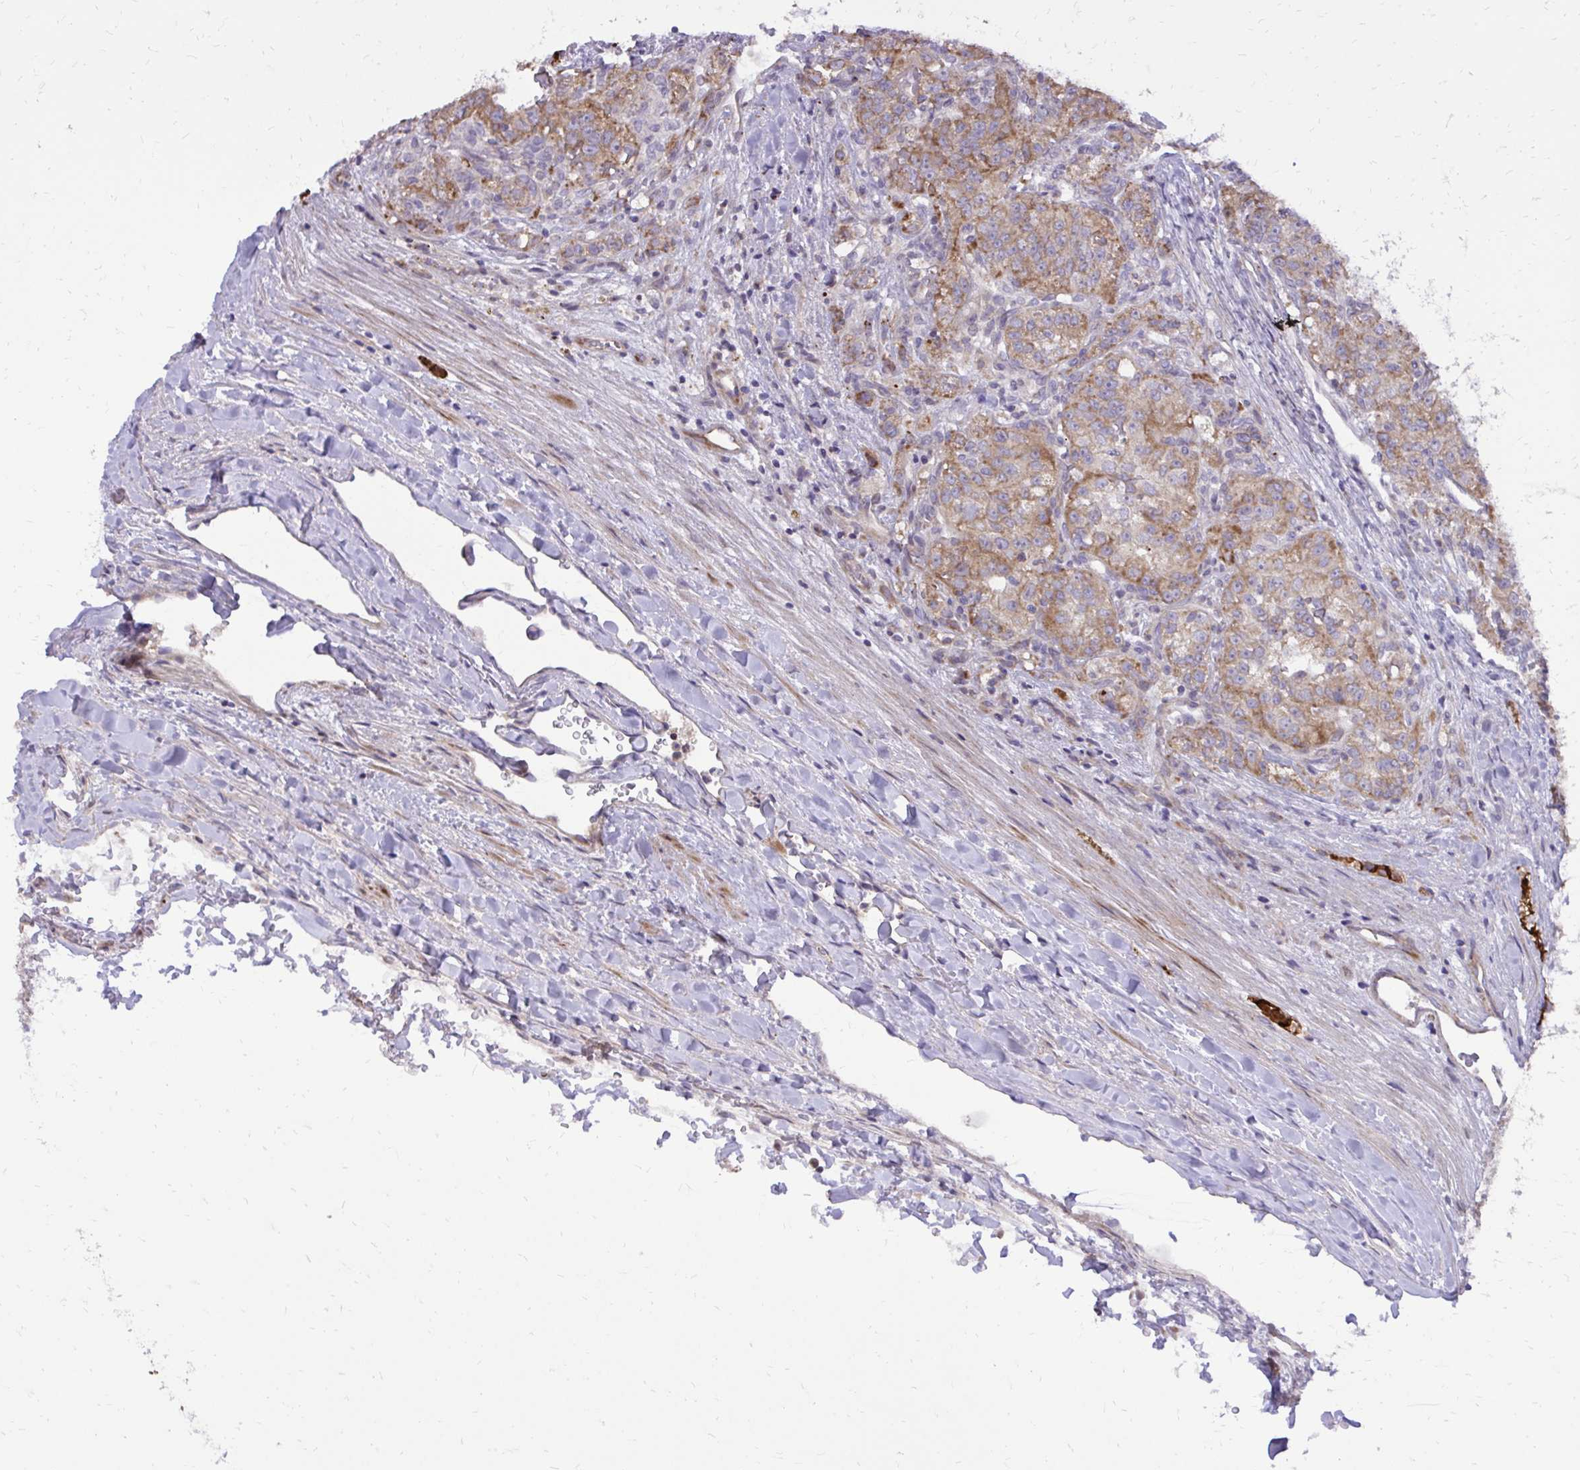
{"staining": {"intensity": "weak", "quantity": "25%-75%", "location": "cytoplasmic/membranous"}, "tissue": "renal cancer", "cell_type": "Tumor cells", "image_type": "cancer", "snomed": [{"axis": "morphology", "description": "Adenocarcinoma, NOS"}, {"axis": "topography", "description": "Kidney"}], "caption": "An IHC histopathology image of tumor tissue is shown. Protein staining in brown shows weak cytoplasmic/membranous positivity in adenocarcinoma (renal) within tumor cells.", "gene": "ABCC3", "patient": {"sex": "female", "age": 63}}